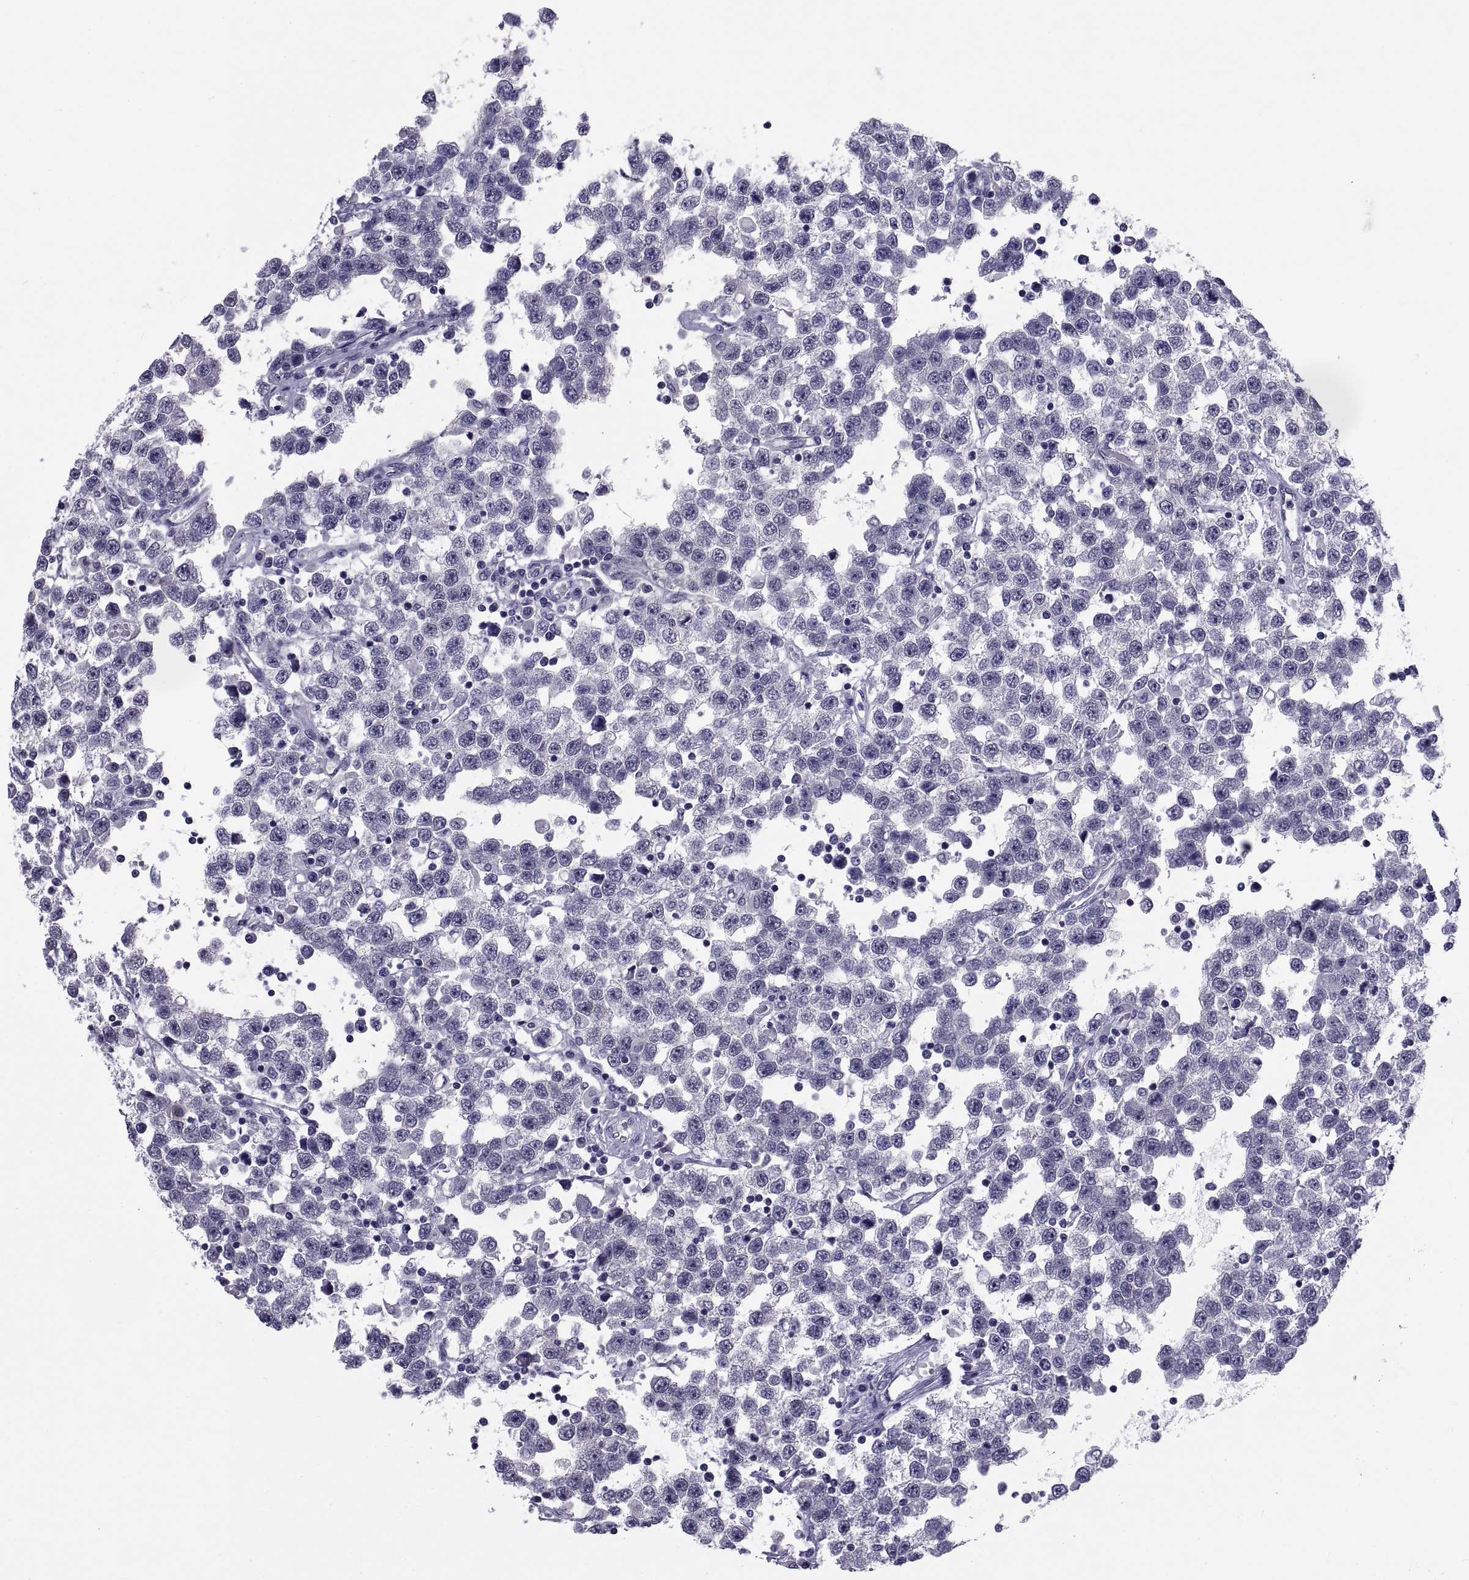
{"staining": {"intensity": "negative", "quantity": "none", "location": "none"}, "tissue": "testis cancer", "cell_type": "Tumor cells", "image_type": "cancer", "snomed": [{"axis": "morphology", "description": "Seminoma, NOS"}, {"axis": "topography", "description": "Testis"}], "caption": "Testis seminoma was stained to show a protein in brown. There is no significant expression in tumor cells.", "gene": "TGFBR3L", "patient": {"sex": "male", "age": 34}}